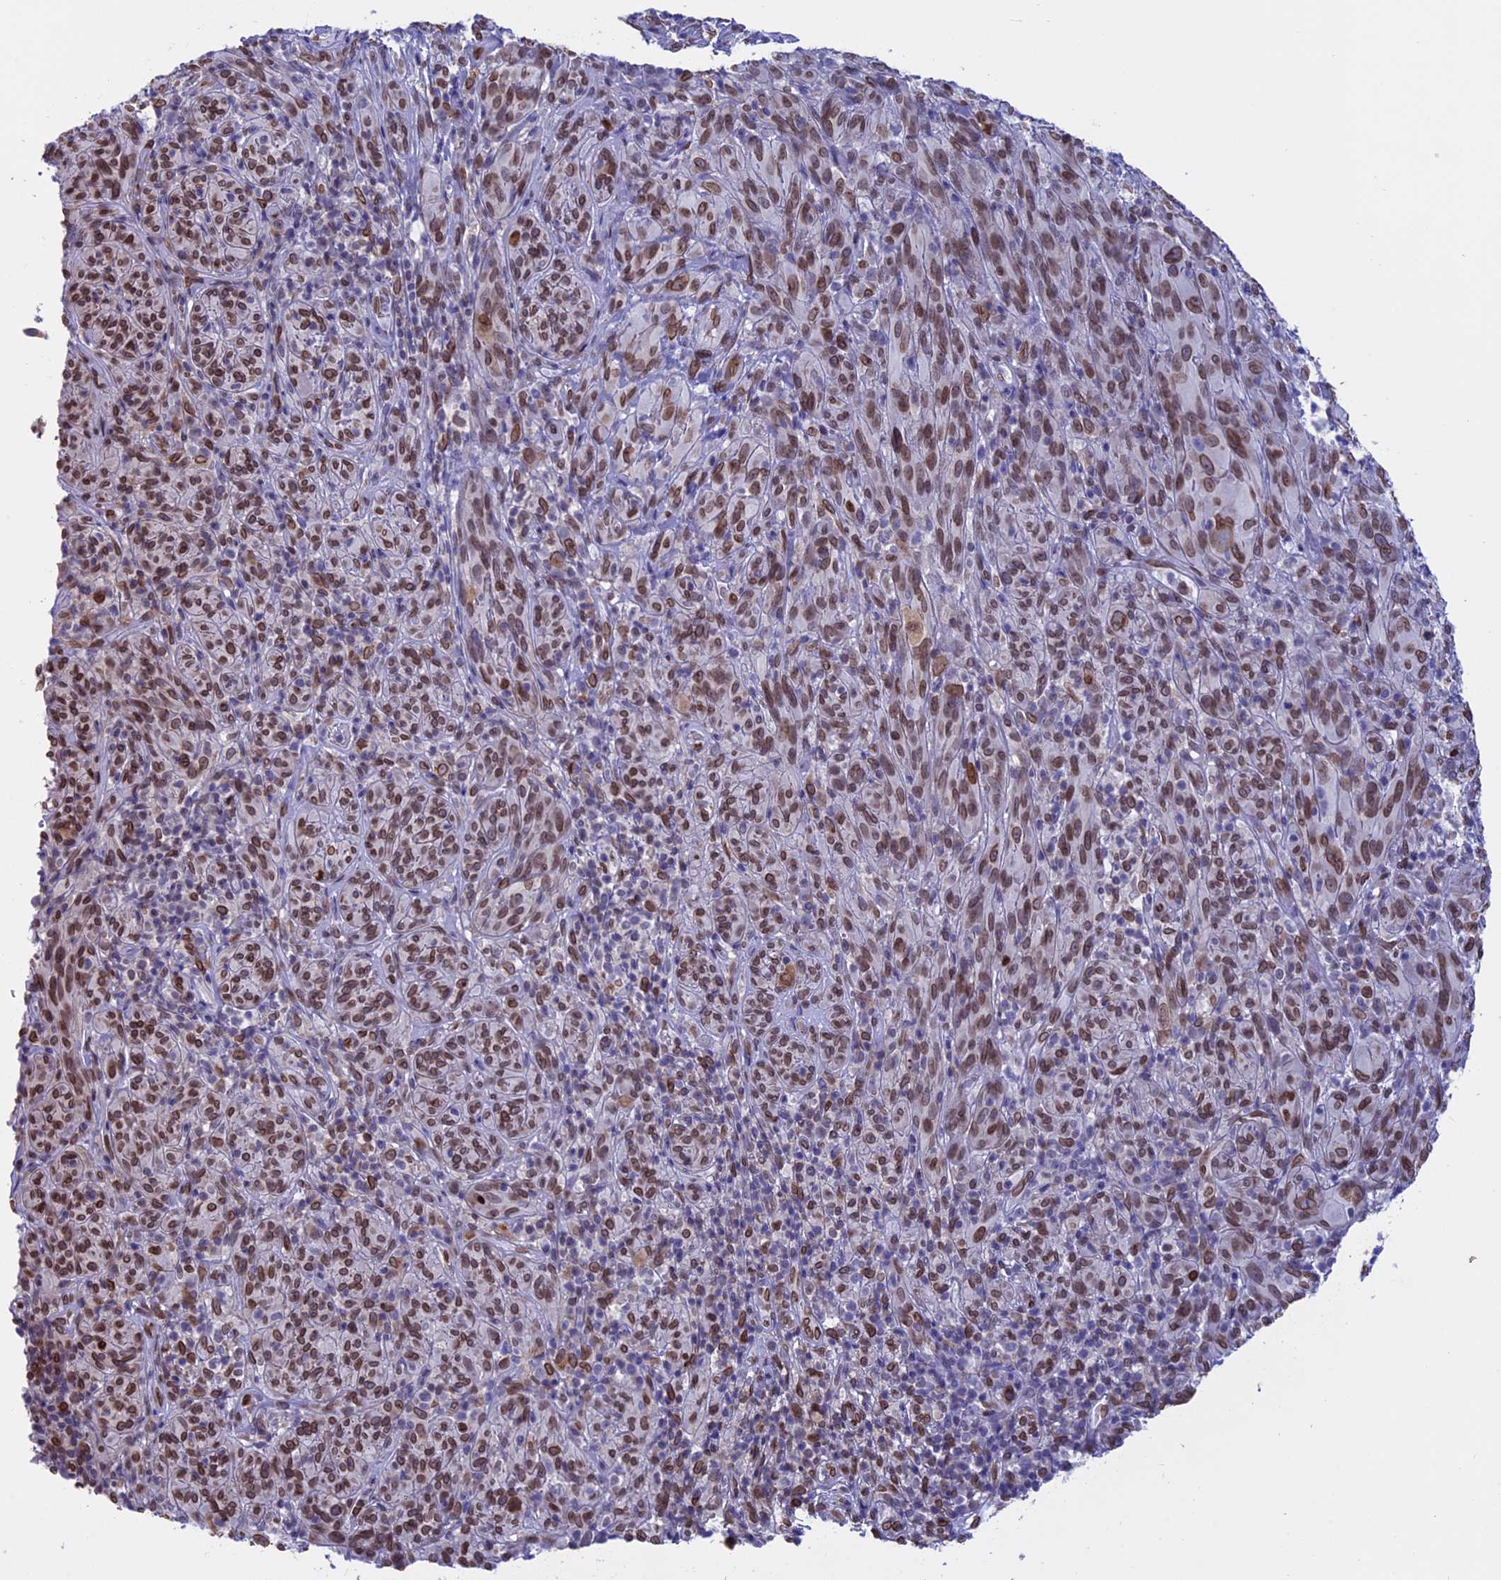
{"staining": {"intensity": "moderate", "quantity": ">75%", "location": "nuclear"}, "tissue": "melanoma", "cell_type": "Tumor cells", "image_type": "cancer", "snomed": [{"axis": "morphology", "description": "Malignant melanoma, NOS"}, {"axis": "topography", "description": "Skin of head"}], "caption": "Protein expression analysis of human melanoma reveals moderate nuclear positivity in about >75% of tumor cells. The staining was performed using DAB to visualize the protein expression in brown, while the nuclei were stained in blue with hematoxylin (Magnification: 20x).", "gene": "TMPRSS7", "patient": {"sex": "male", "age": 96}}